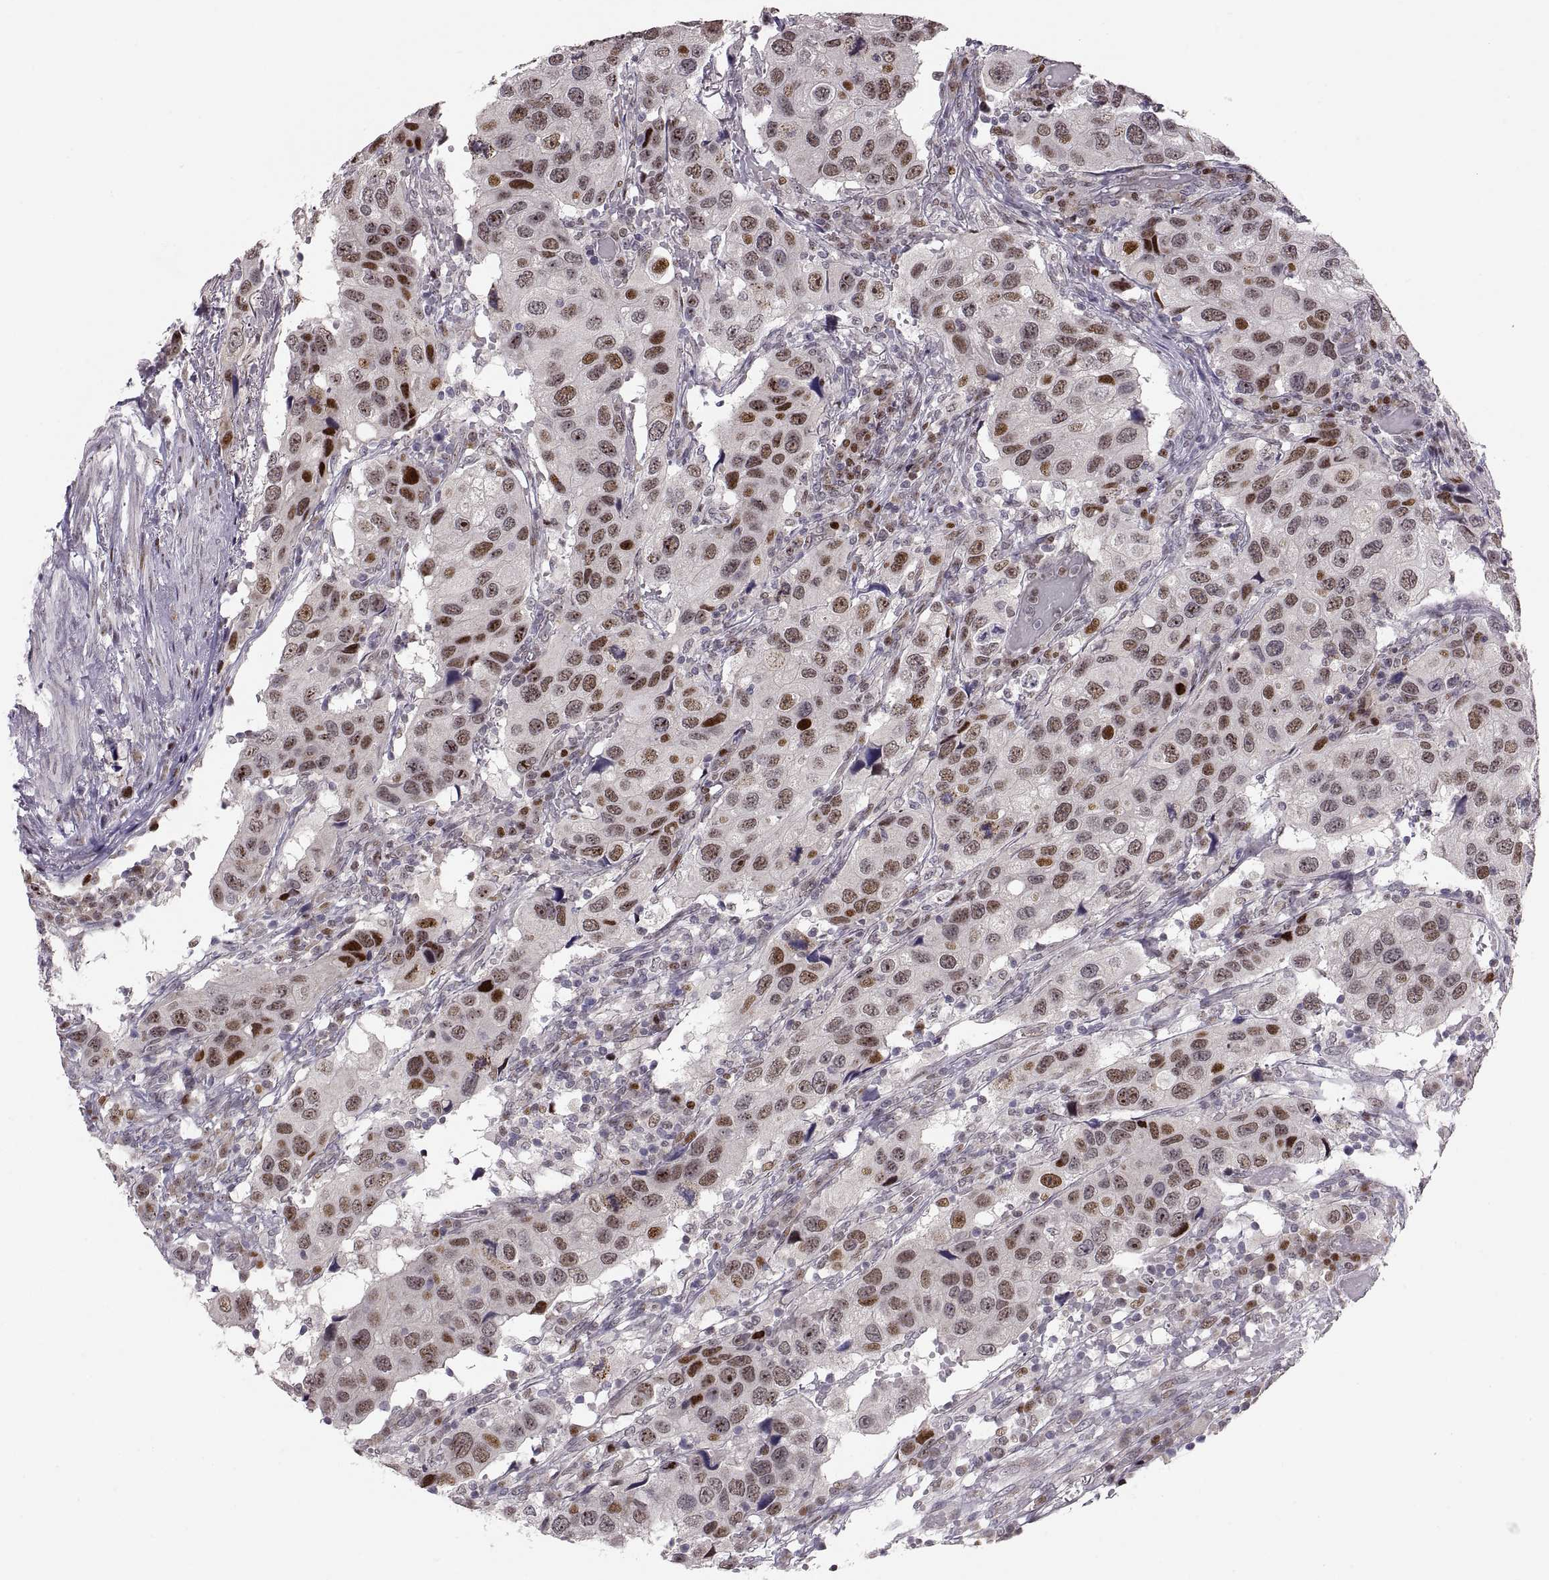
{"staining": {"intensity": "strong", "quantity": "25%-75%", "location": "nuclear"}, "tissue": "urothelial cancer", "cell_type": "Tumor cells", "image_type": "cancer", "snomed": [{"axis": "morphology", "description": "Urothelial carcinoma, High grade"}, {"axis": "topography", "description": "Urinary bladder"}], "caption": "Tumor cells demonstrate high levels of strong nuclear staining in approximately 25%-75% of cells in urothelial carcinoma (high-grade). (IHC, brightfield microscopy, high magnification).", "gene": "SNAI1", "patient": {"sex": "male", "age": 79}}